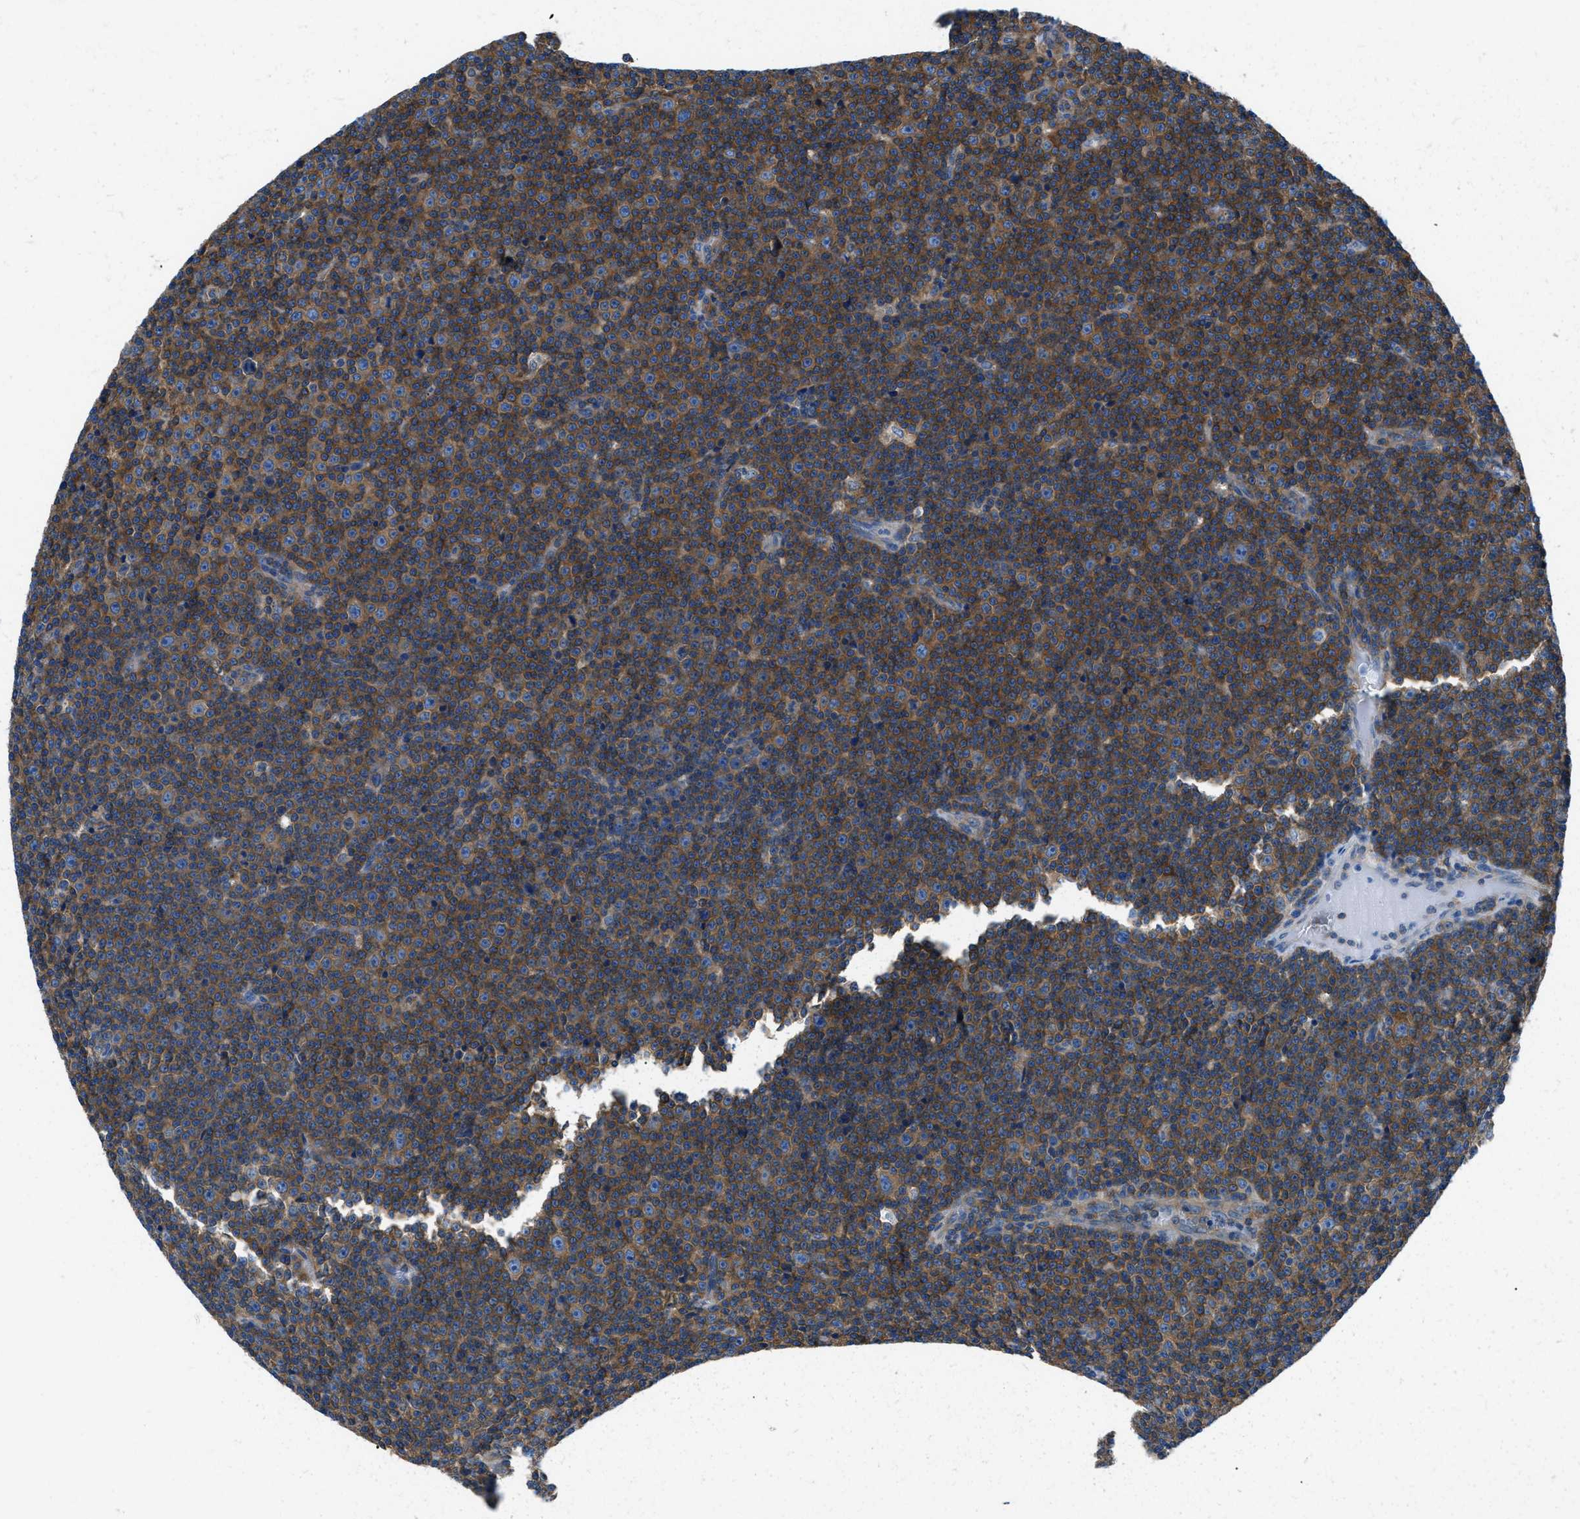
{"staining": {"intensity": "moderate", "quantity": "25%-75%", "location": "cytoplasmic/membranous"}, "tissue": "lymphoma", "cell_type": "Tumor cells", "image_type": "cancer", "snomed": [{"axis": "morphology", "description": "Malignant lymphoma, non-Hodgkin's type, Low grade"}, {"axis": "topography", "description": "Lymph node"}], "caption": "Immunohistochemistry (IHC) image of neoplastic tissue: lymphoma stained using IHC shows medium levels of moderate protein expression localized specifically in the cytoplasmic/membranous of tumor cells, appearing as a cytoplasmic/membranous brown color.", "gene": "SARS1", "patient": {"sex": "female", "age": 67}}